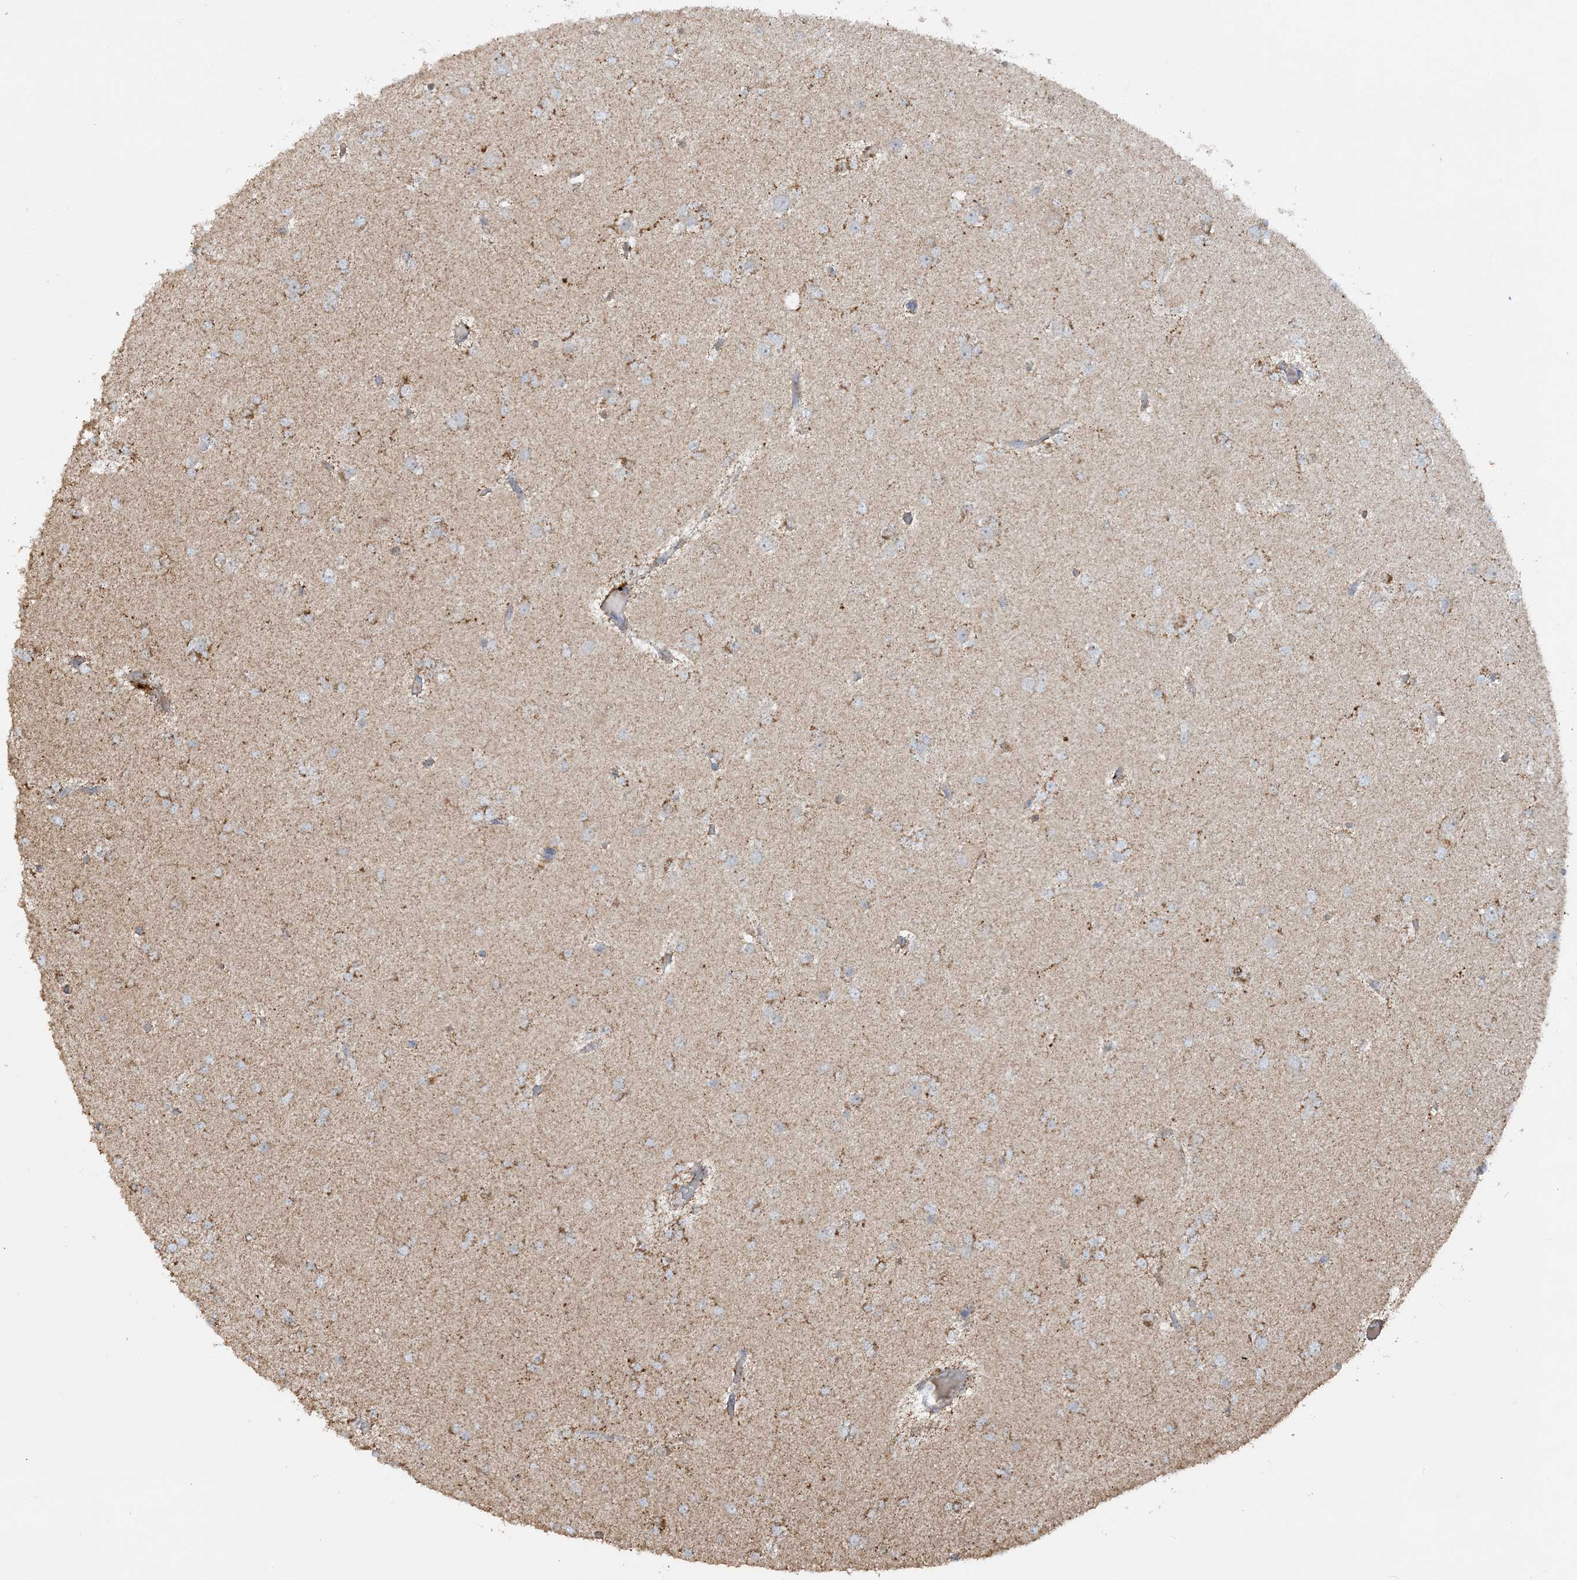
{"staining": {"intensity": "moderate", "quantity": ">75%", "location": "cytoplasmic/membranous"}, "tissue": "glioma", "cell_type": "Tumor cells", "image_type": "cancer", "snomed": [{"axis": "morphology", "description": "Glioma, malignant, Low grade"}, {"axis": "topography", "description": "Brain"}], "caption": "Immunohistochemistry (IHC) of malignant low-grade glioma demonstrates medium levels of moderate cytoplasmic/membranous expression in about >75% of tumor cells.", "gene": "AGA", "patient": {"sex": "female", "age": 22}}